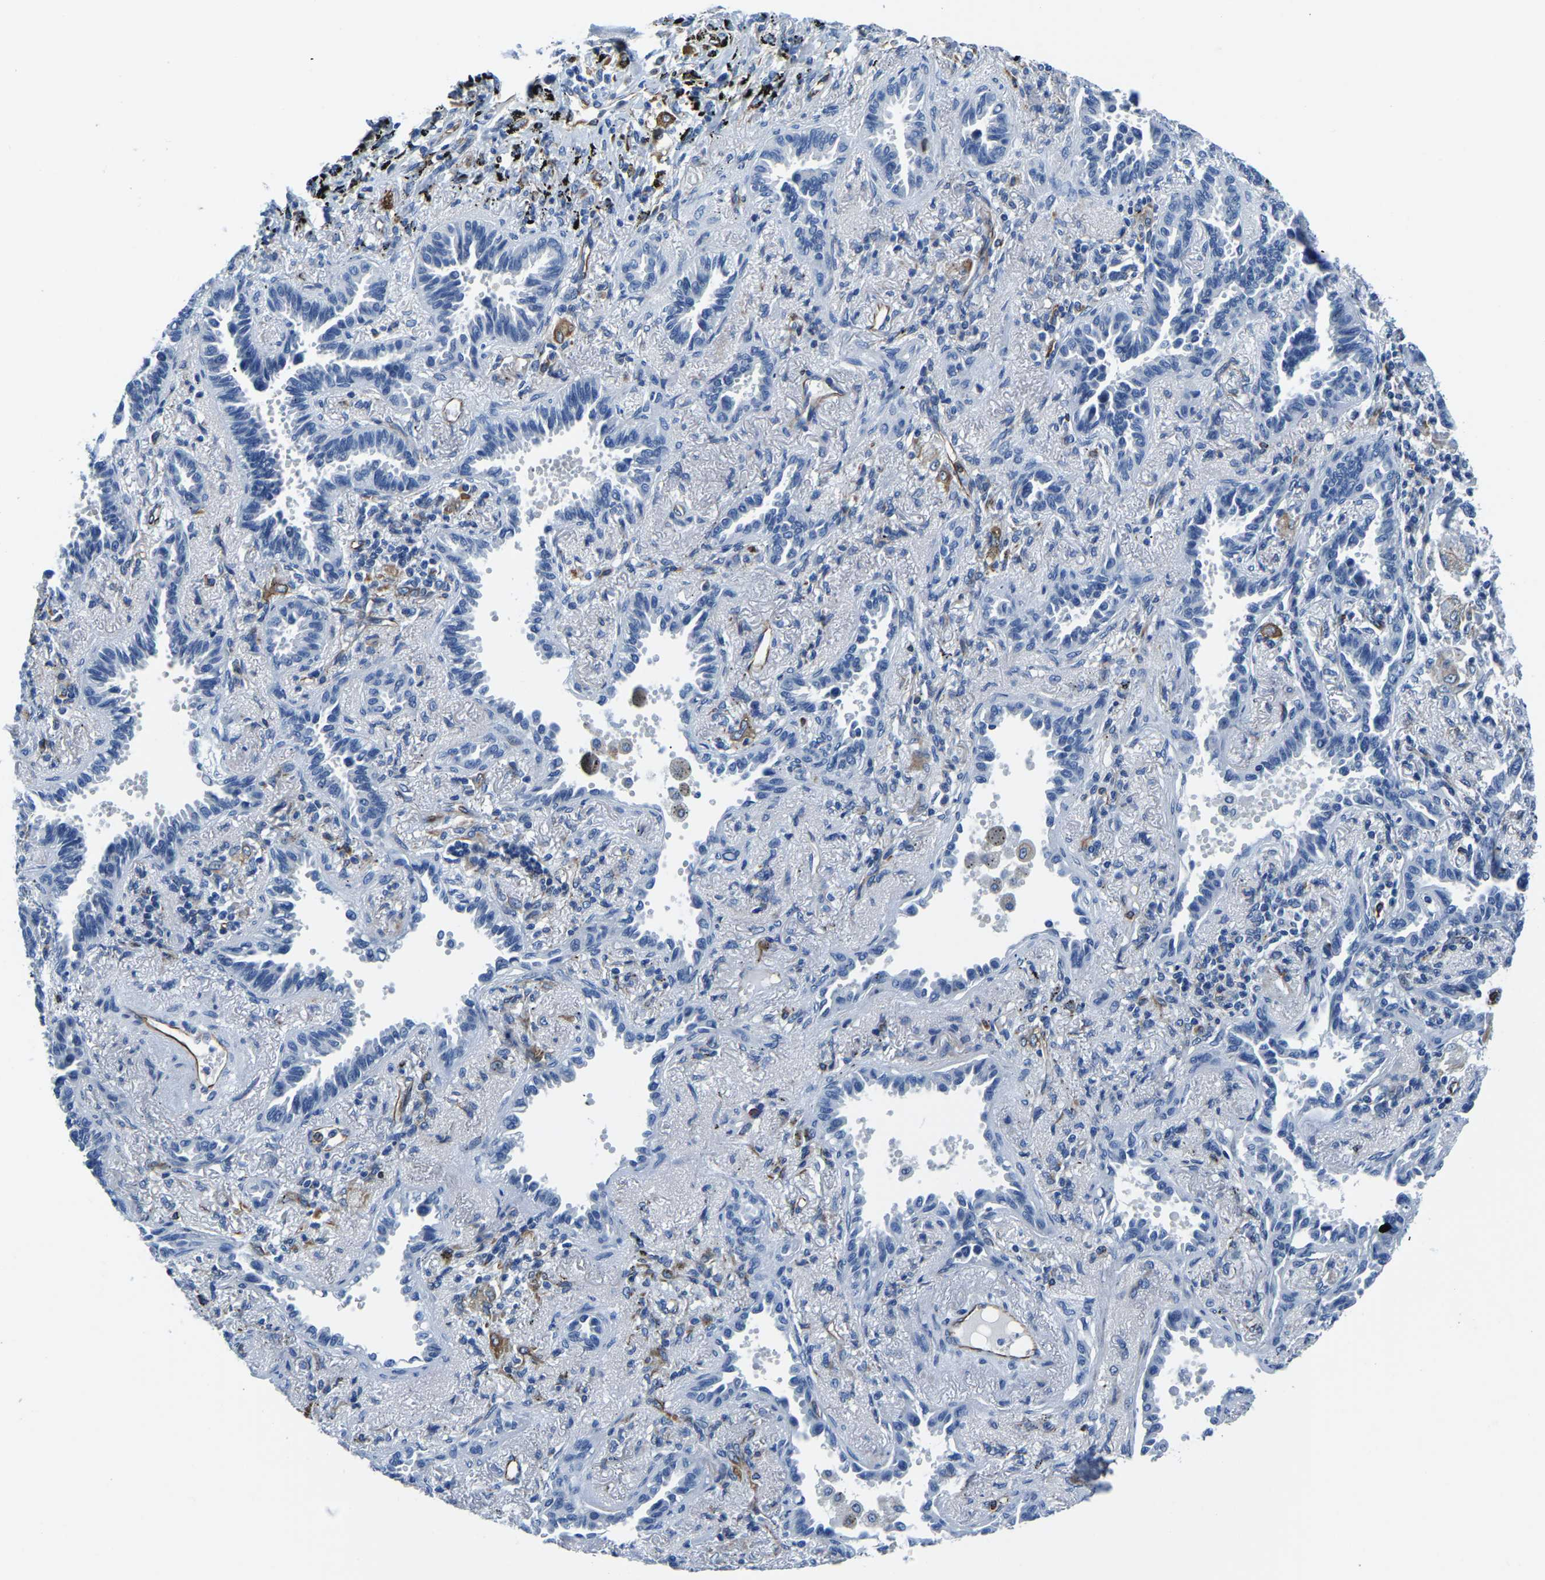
{"staining": {"intensity": "negative", "quantity": "none", "location": "none"}, "tissue": "lung cancer", "cell_type": "Tumor cells", "image_type": "cancer", "snomed": [{"axis": "morphology", "description": "Adenocarcinoma, NOS"}, {"axis": "topography", "description": "Lung"}], "caption": "Micrograph shows no significant protein expression in tumor cells of lung adenocarcinoma.", "gene": "MS4A3", "patient": {"sex": "male", "age": 59}}